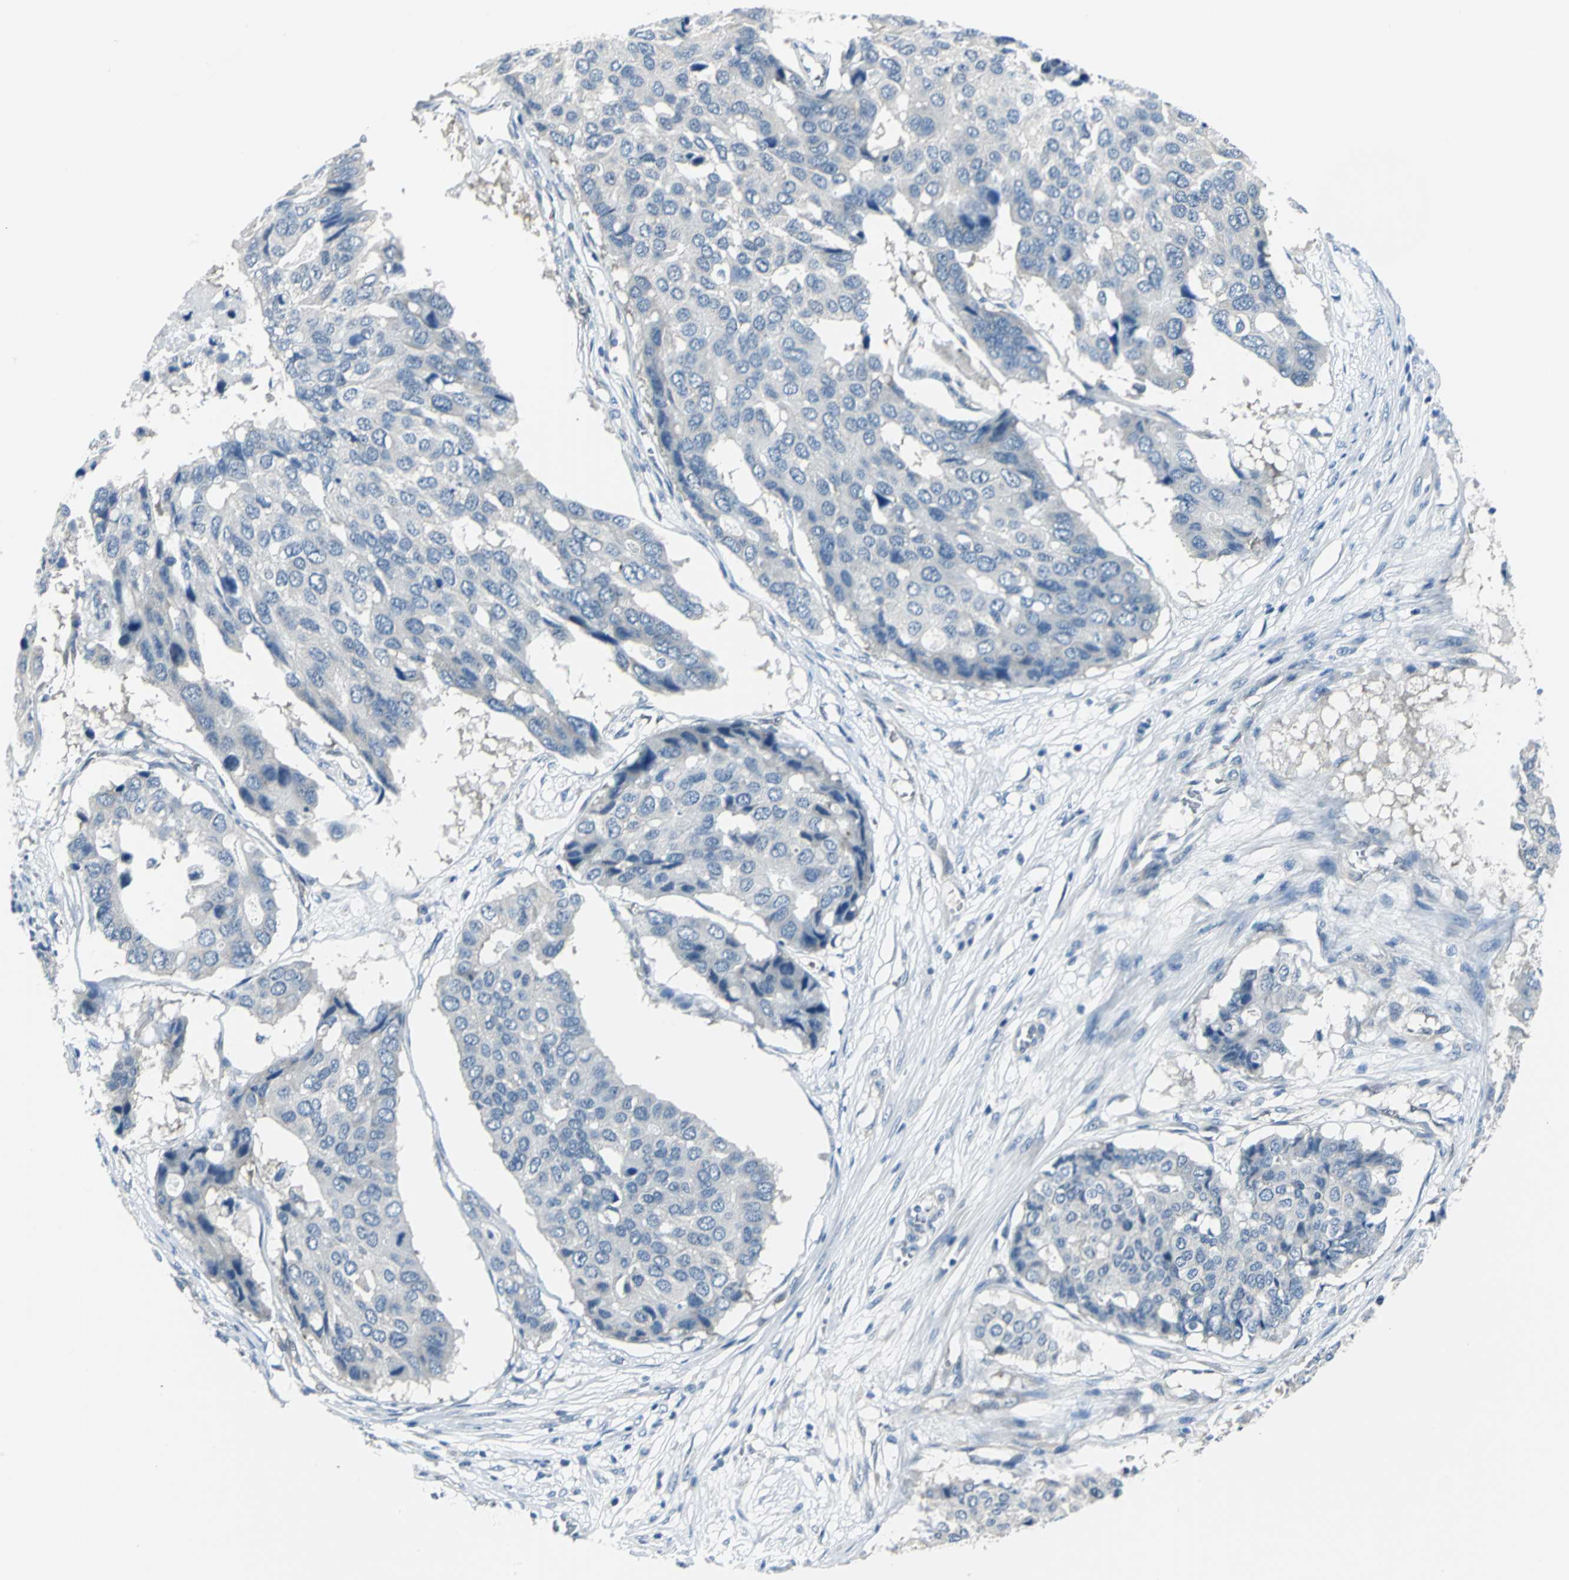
{"staining": {"intensity": "negative", "quantity": "none", "location": "none"}, "tissue": "pancreatic cancer", "cell_type": "Tumor cells", "image_type": "cancer", "snomed": [{"axis": "morphology", "description": "Adenocarcinoma, NOS"}, {"axis": "topography", "description": "Pancreas"}], "caption": "Immunohistochemistry (IHC) photomicrograph of neoplastic tissue: adenocarcinoma (pancreatic) stained with DAB displays no significant protein expression in tumor cells.", "gene": "ZNF415", "patient": {"sex": "male", "age": 50}}